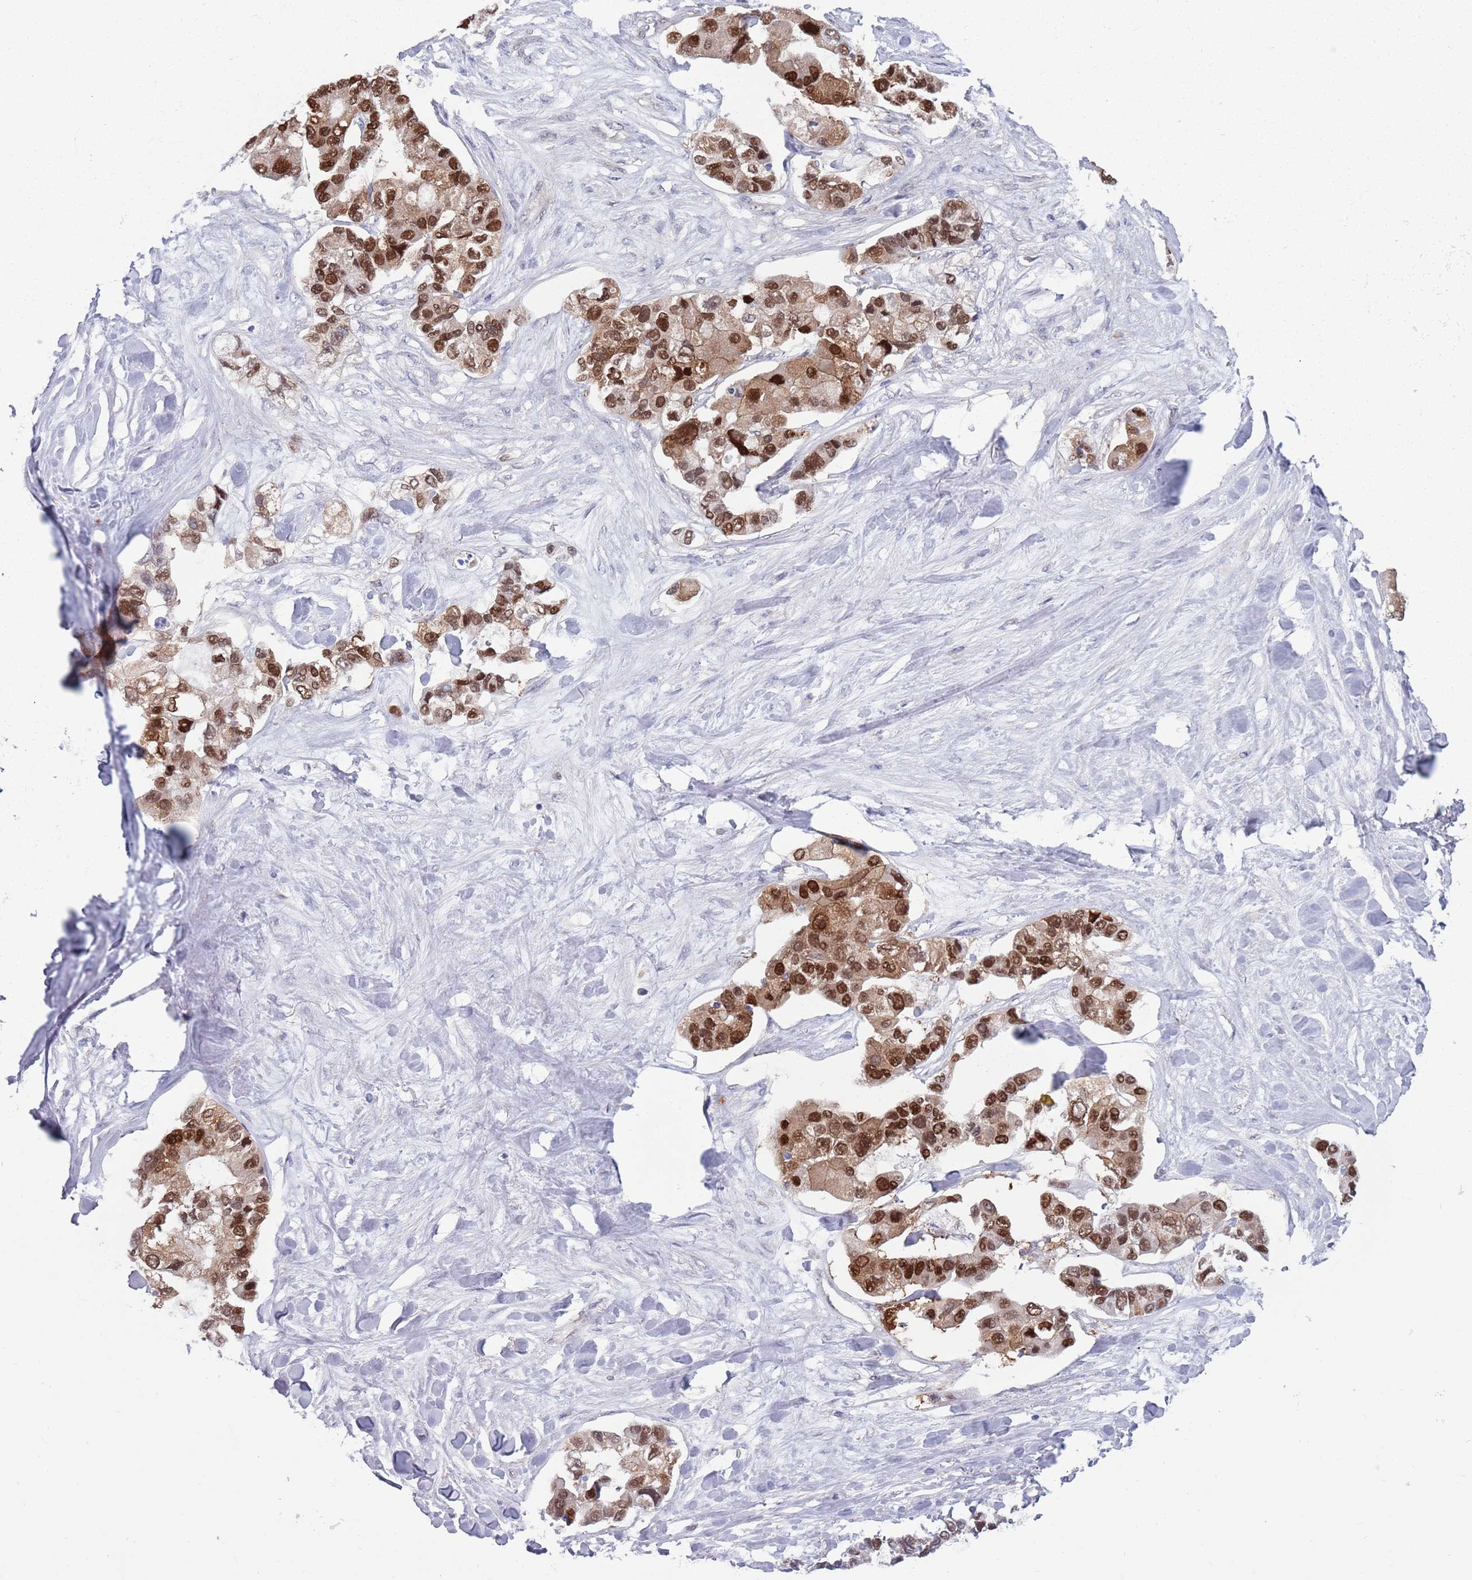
{"staining": {"intensity": "moderate", "quantity": ">75%", "location": "cytoplasmic/membranous,nuclear"}, "tissue": "lung cancer", "cell_type": "Tumor cells", "image_type": "cancer", "snomed": [{"axis": "morphology", "description": "Adenocarcinoma, NOS"}, {"axis": "topography", "description": "Lung"}], "caption": "The photomicrograph exhibits a brown stain indicating the presence of a protein in the cytoplasmic/membranous and nuclear of tumor cells in lung cancer (adenocarcinoma). (DAB = brown stain, brightfield microscopy at high magnification).", "gene": "CLNS1A", "patient": {"sex": "female", "age": 54}}